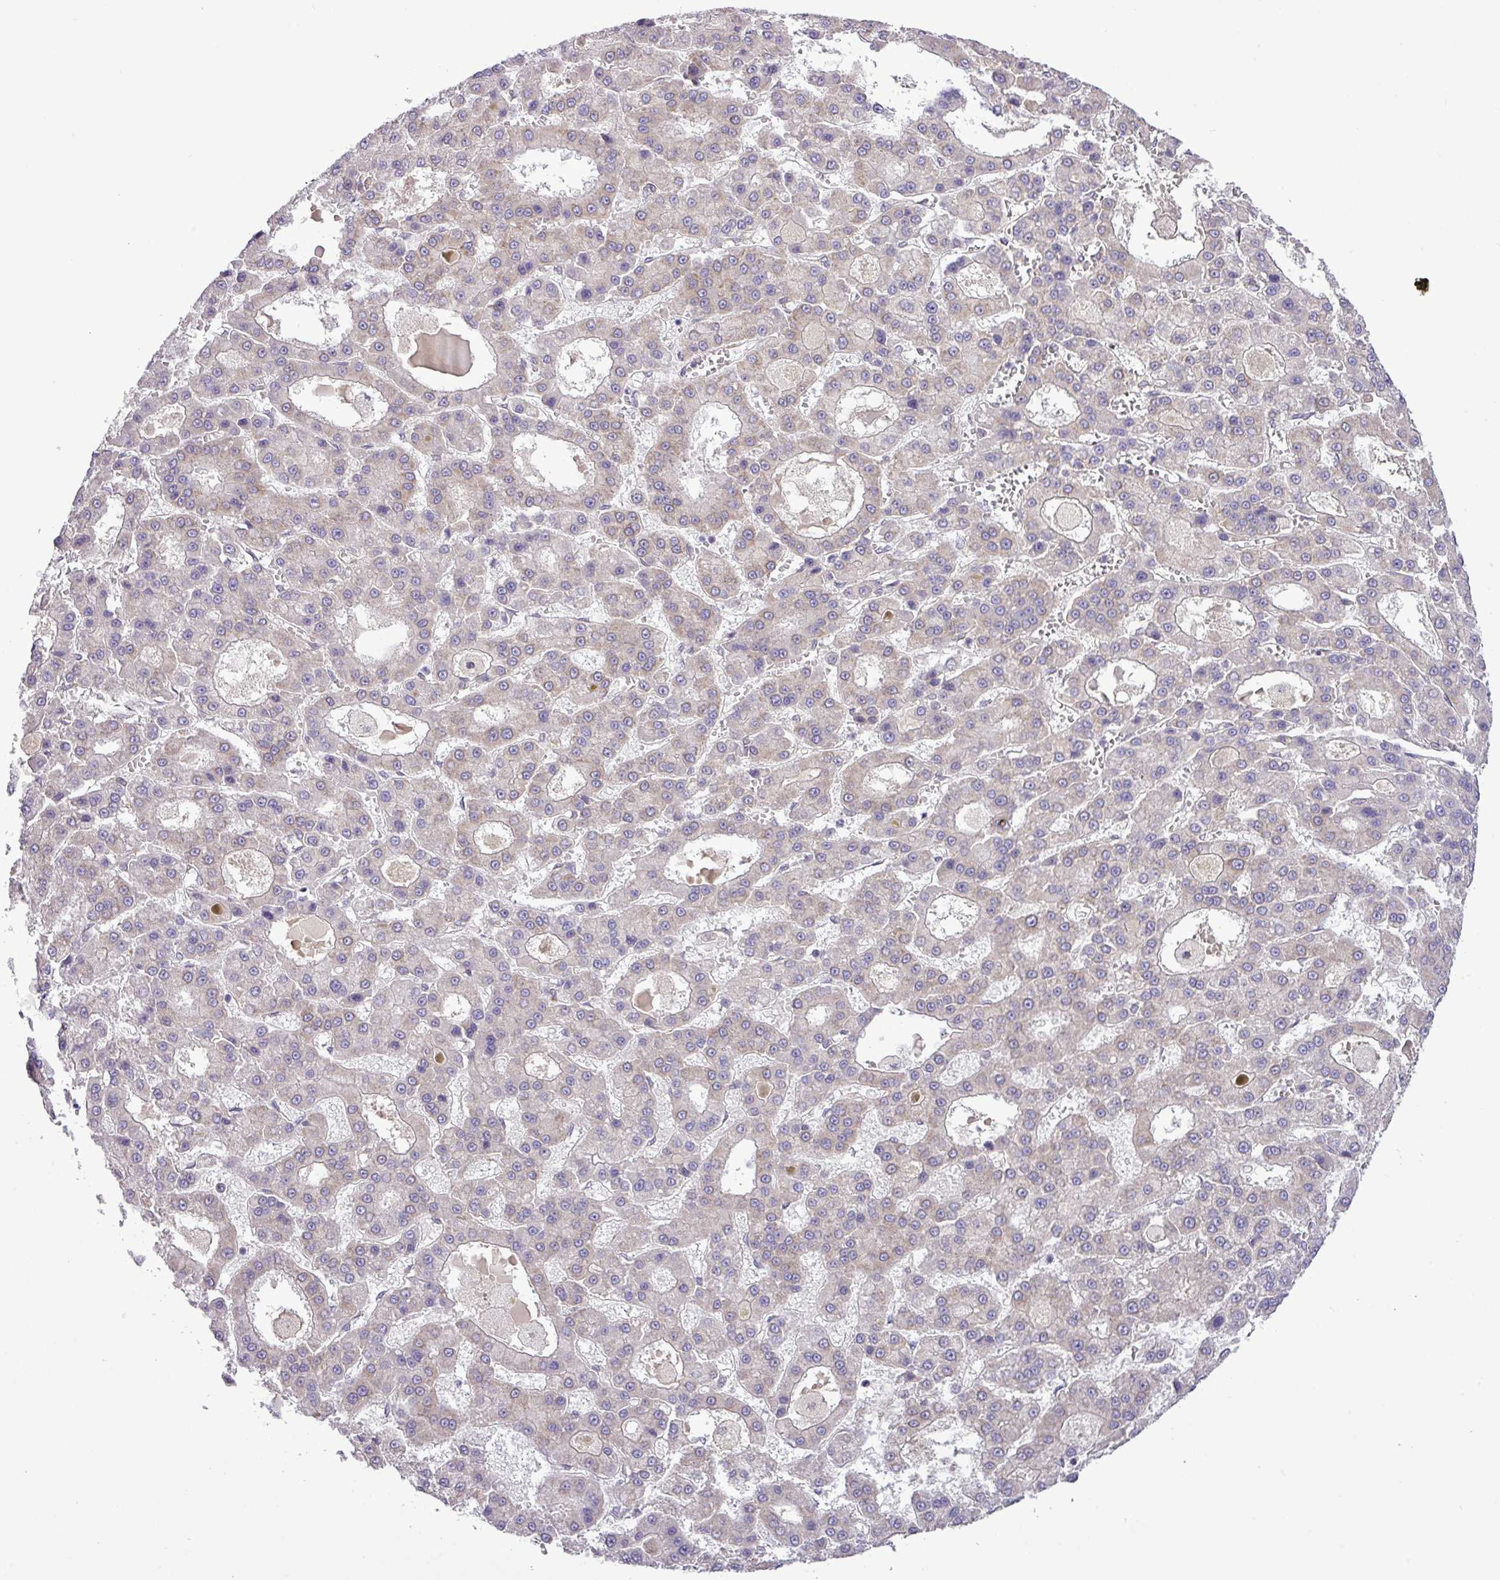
{"staining": {"intensity": "negative", "quantity": "none", "location": "none"}, "tissue": "liver cancer", "cell_type": "Tumor cells", "image_type": "cancer", "snomed": [{"axis": "morphology", "description": "Carcinoma, Hepatocellular, NOS"}, {"axis": "topography", "description": "Liver"}], "caption": "Tumor cells are negative for protein expression in human hepatocellular carcinoma (liver).", "gene": "FAM222B", "patient": {"sex": "male", "age": 70}}